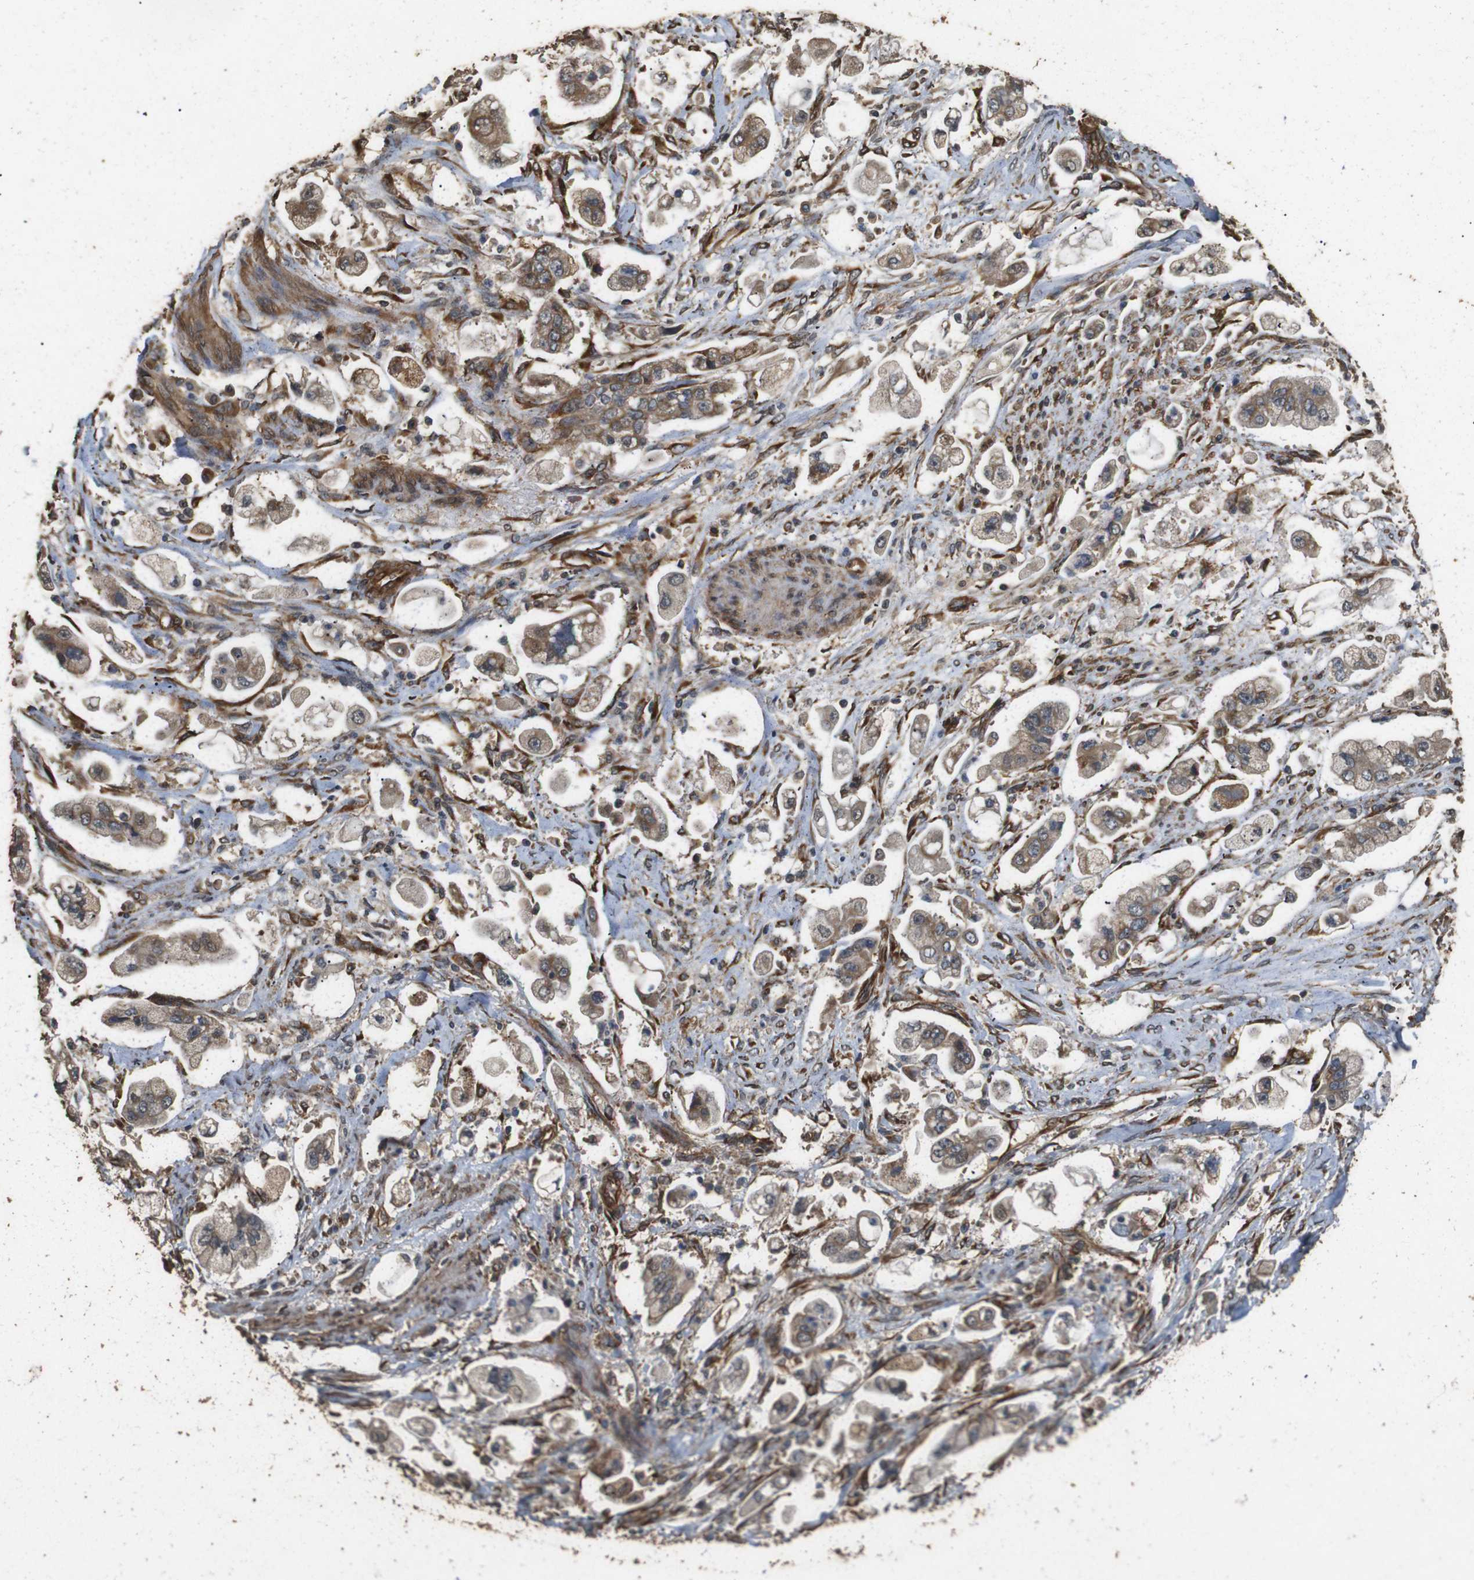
{"staining": {"intensity": "moderate", "quantity": ">75%", "location": "cytoplasmic/membranous"}, "tissue": "stomach cancer", "cell_type": "Tumor cells", "image_type": "cancer", "snomed": [{"axis": "morphology", "description": "Adenocarcinoma, NOS"}, {"axis": "topography", "description": "Stomach"}], "caption": "Stomach cancer stained with a brown dye displays moderate cytoplasmic/membranous positive expression in about >75% of tumor cells.", "gene": "CNPY4", "patient": {"sex": "male", "age": 62}}